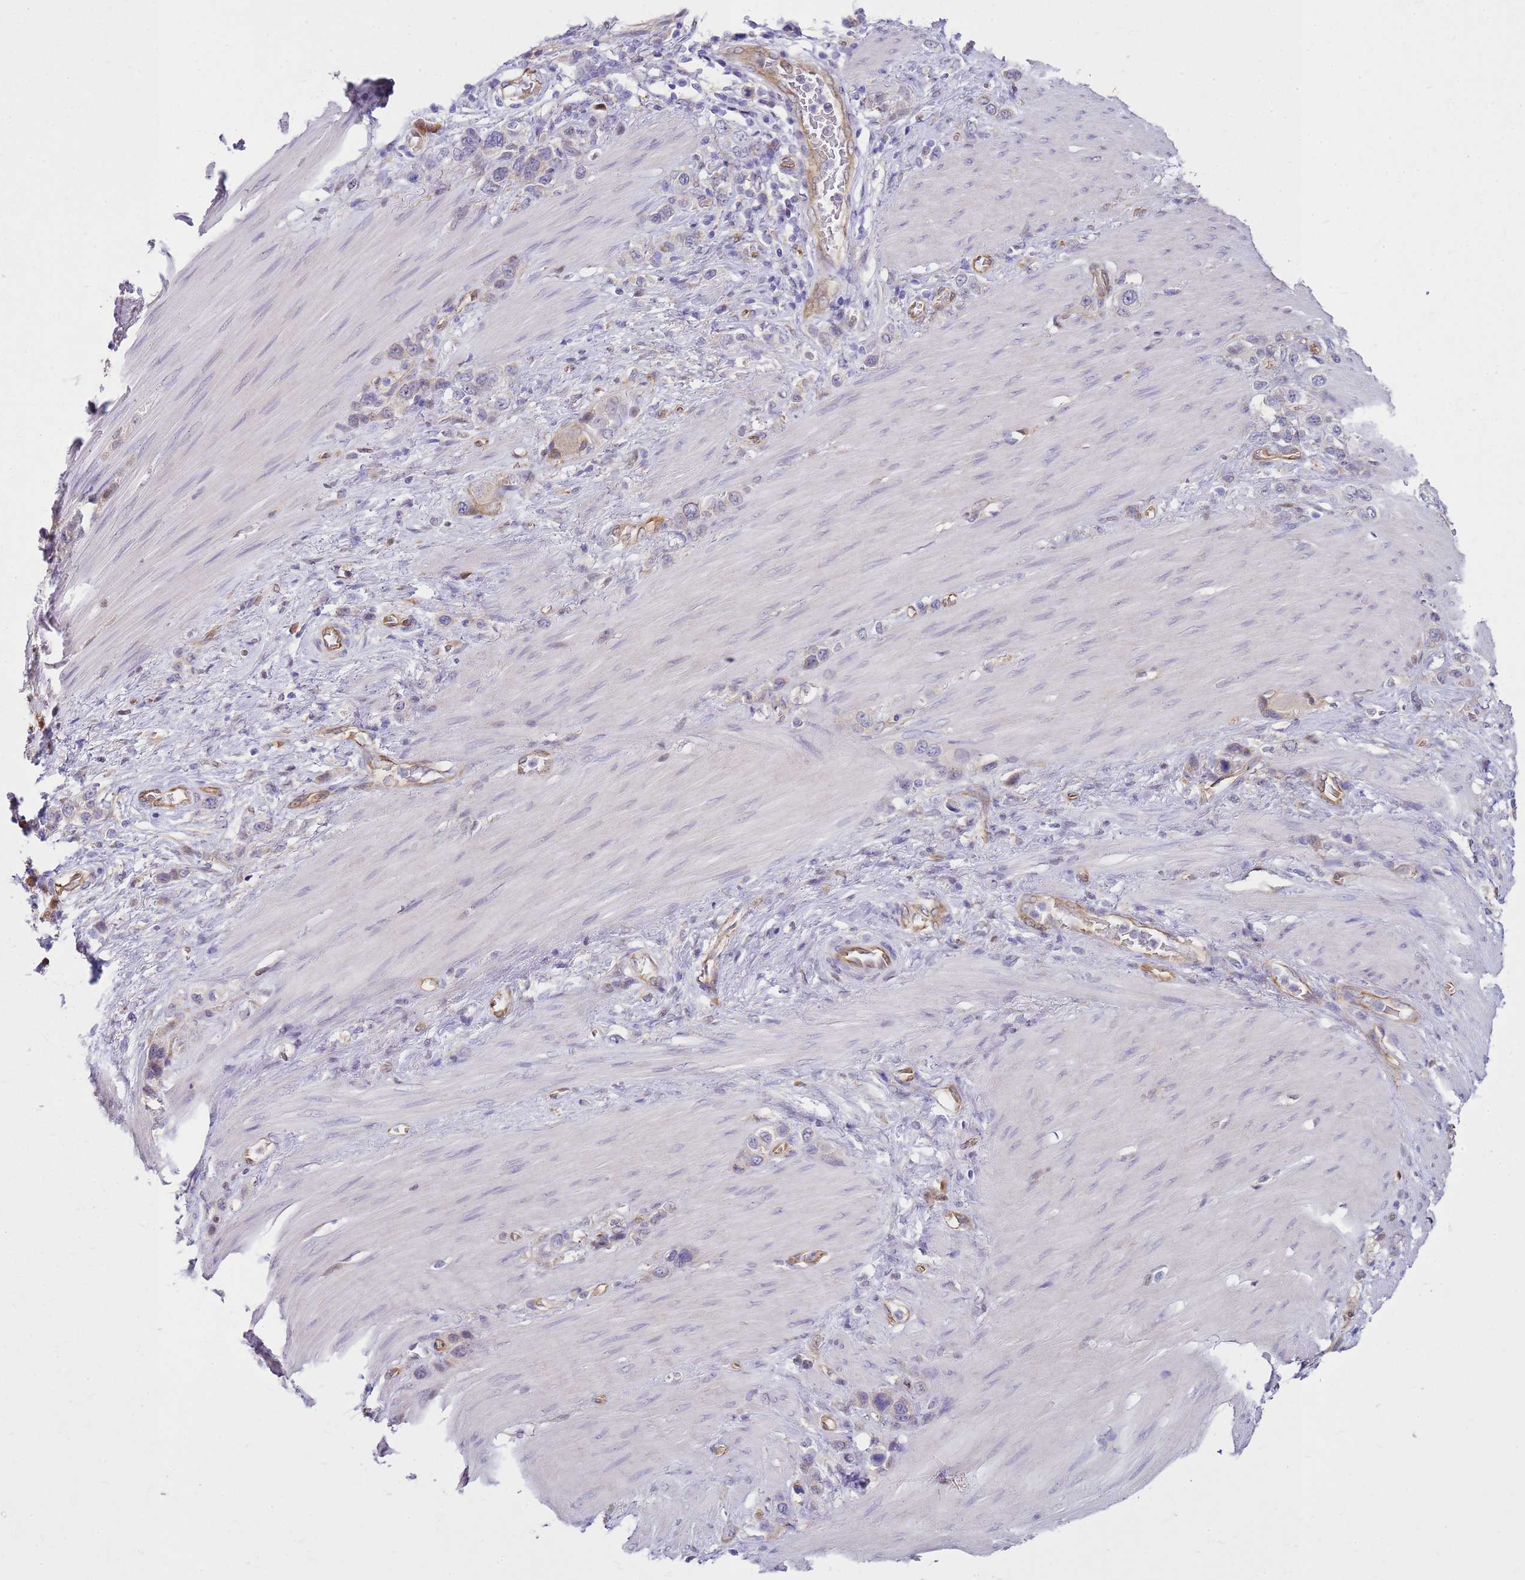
{"staining": {"intensity": "negative", "quantity": "none", "location": "none"}, "tissue": "stomach cancer", "cell_type": "Tumor cells", "image_type": "cancer", "snomed": [{"axis": "morphology", "description": "Adenocarcinoma, NOS"}, {"axis": "morphology", "description": "Adenocarcinoma, High grade"}, {"axis": "topography", "description": "Stomach, upper"}, {"axis": "topography", "description": "Stomach, lower"}], "caption": "Image shows no protein positivity in tumor cells of stomach high-grade adenocarcinoma tissue.", "gene": "YWHAE", "patient": {"sex": "female", "age": 65}}